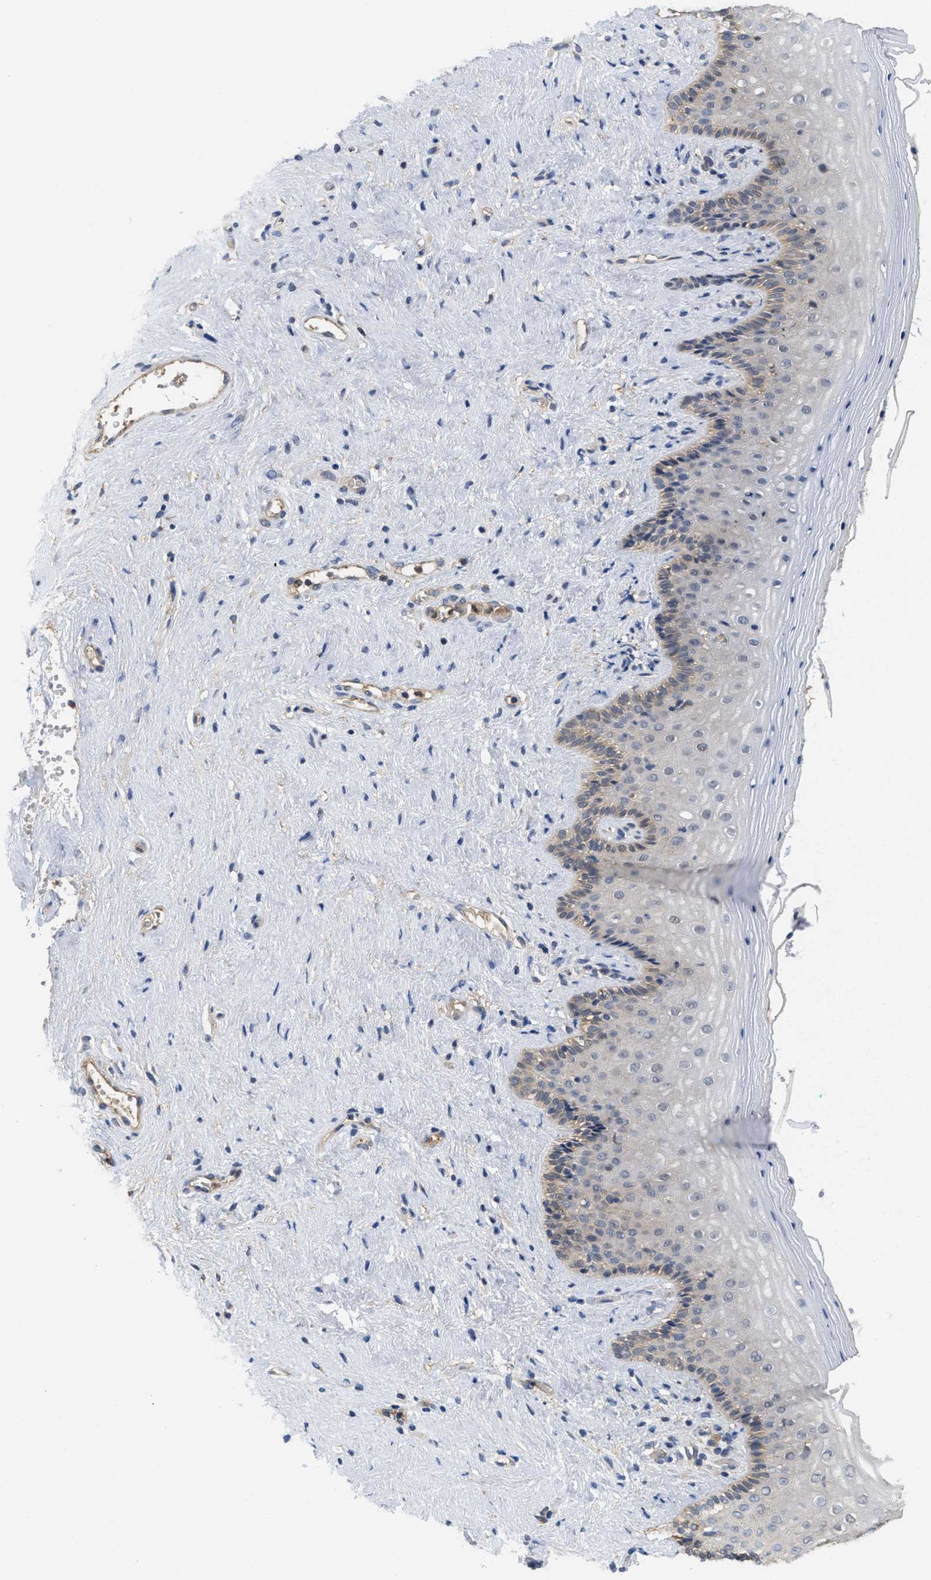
{"staining": {"intensity": "weak", "quantity": "<25%", "location": "cytoplasmic/membranous"}, "tissue": "vagina", "cell_type": "Squamous epithelial cells", "image_type": "normal", "snomed": [{"axis": "morphology", "description": "Normal tissue, NOS"}, {"axis": "topography", "description": "Vagina"}], "caption": "Human vagina stained for a protein using immunohistochemistry shows no expression in squamous epithelial cells.", "gene": "RNF216", "patient": {"sex": "female", "age": 44}}